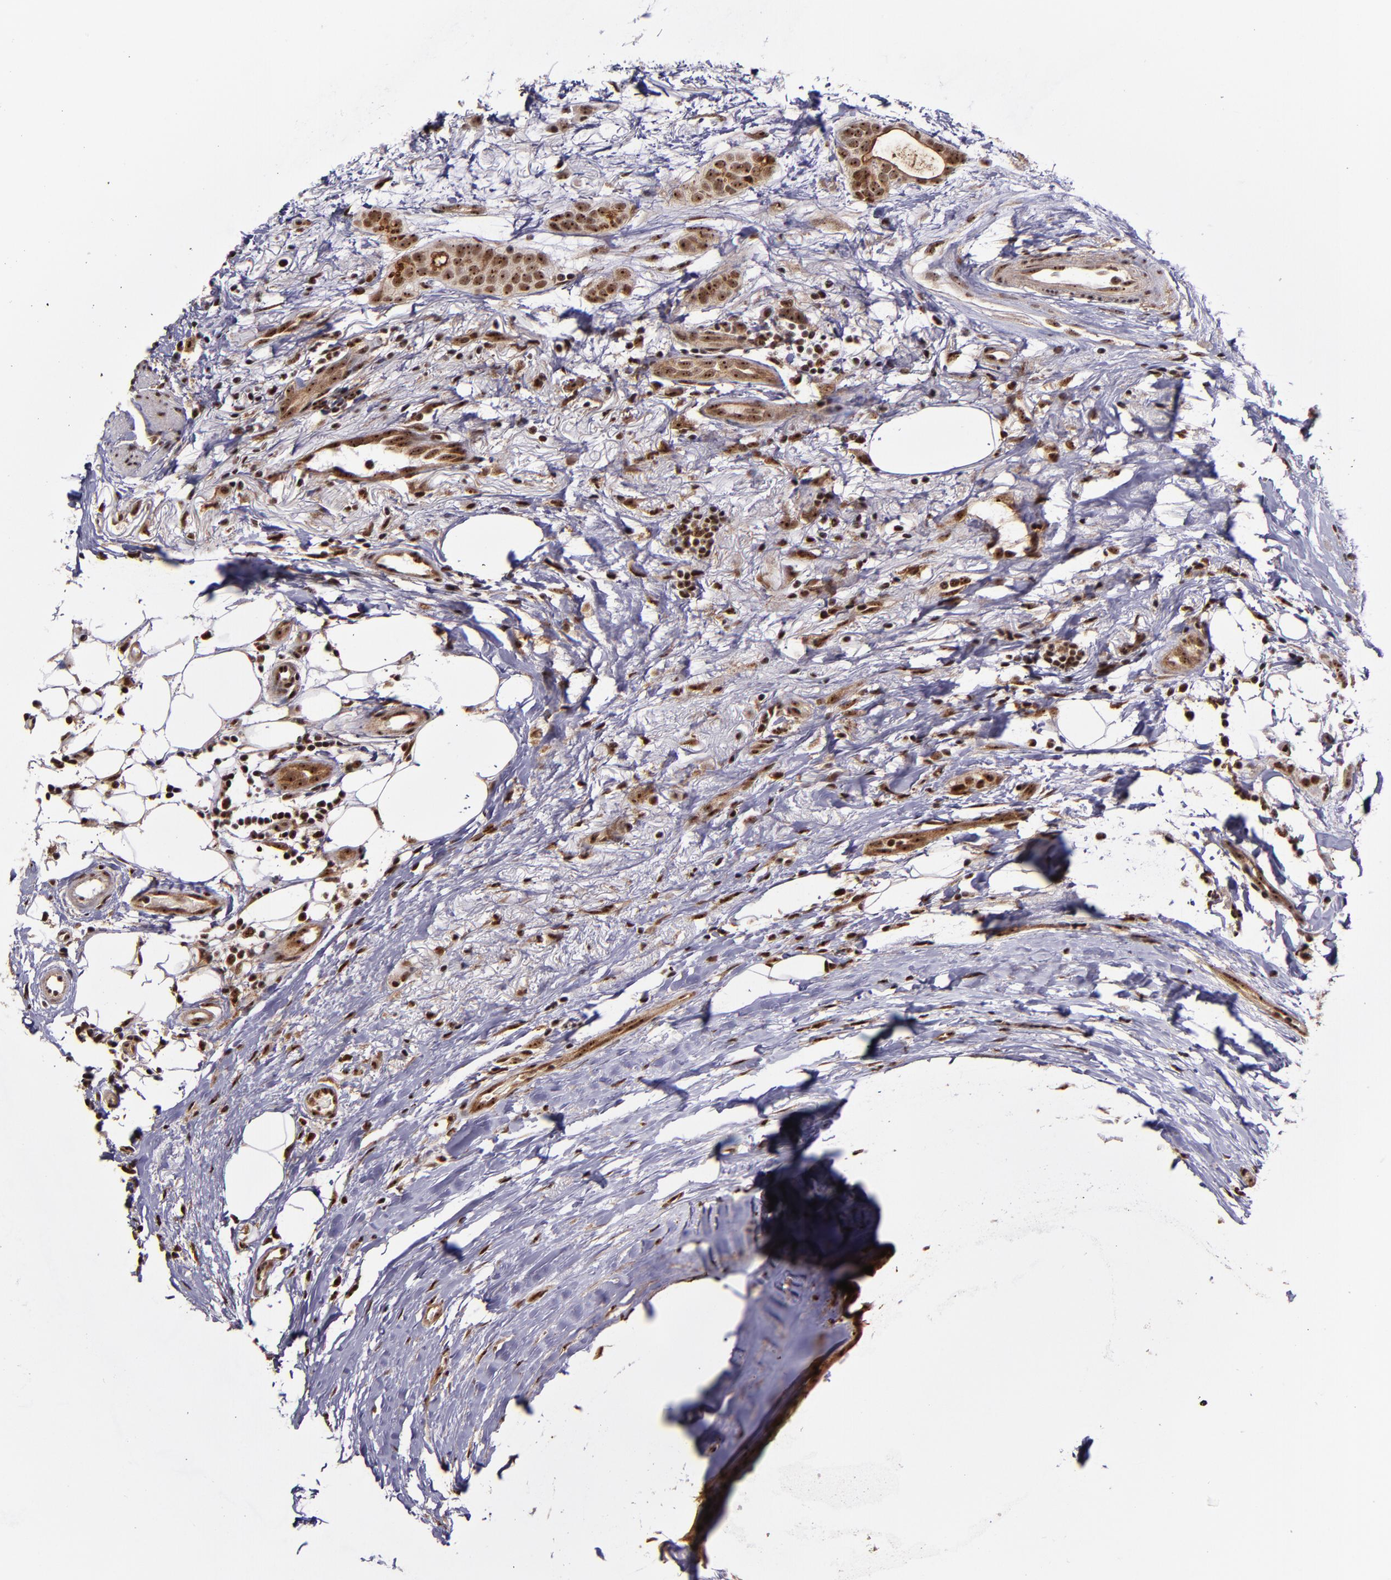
{"staining": {"intensity": "moderate", "quantity": "25%-75%", "location": "cytoplasmic/membranous,nuclear"}, "tissue": "breast cancer", "cell_type": "Tumor cells", "image_type": "cancer", "snomed": [{"axis": "morphology", "description": "Duct carcinoma"}, {"axis": "topography", "description": "Breast"}], "caption": "IHC image of breast cancer stained for a protein (brown), which demonstrates medium levels of moderate cytoplasmic/membranous and nuclear expression in about 25%-75% of tumor cells.", "gene": "CECR2", "patient": {"sex": "female", "age": 54}}